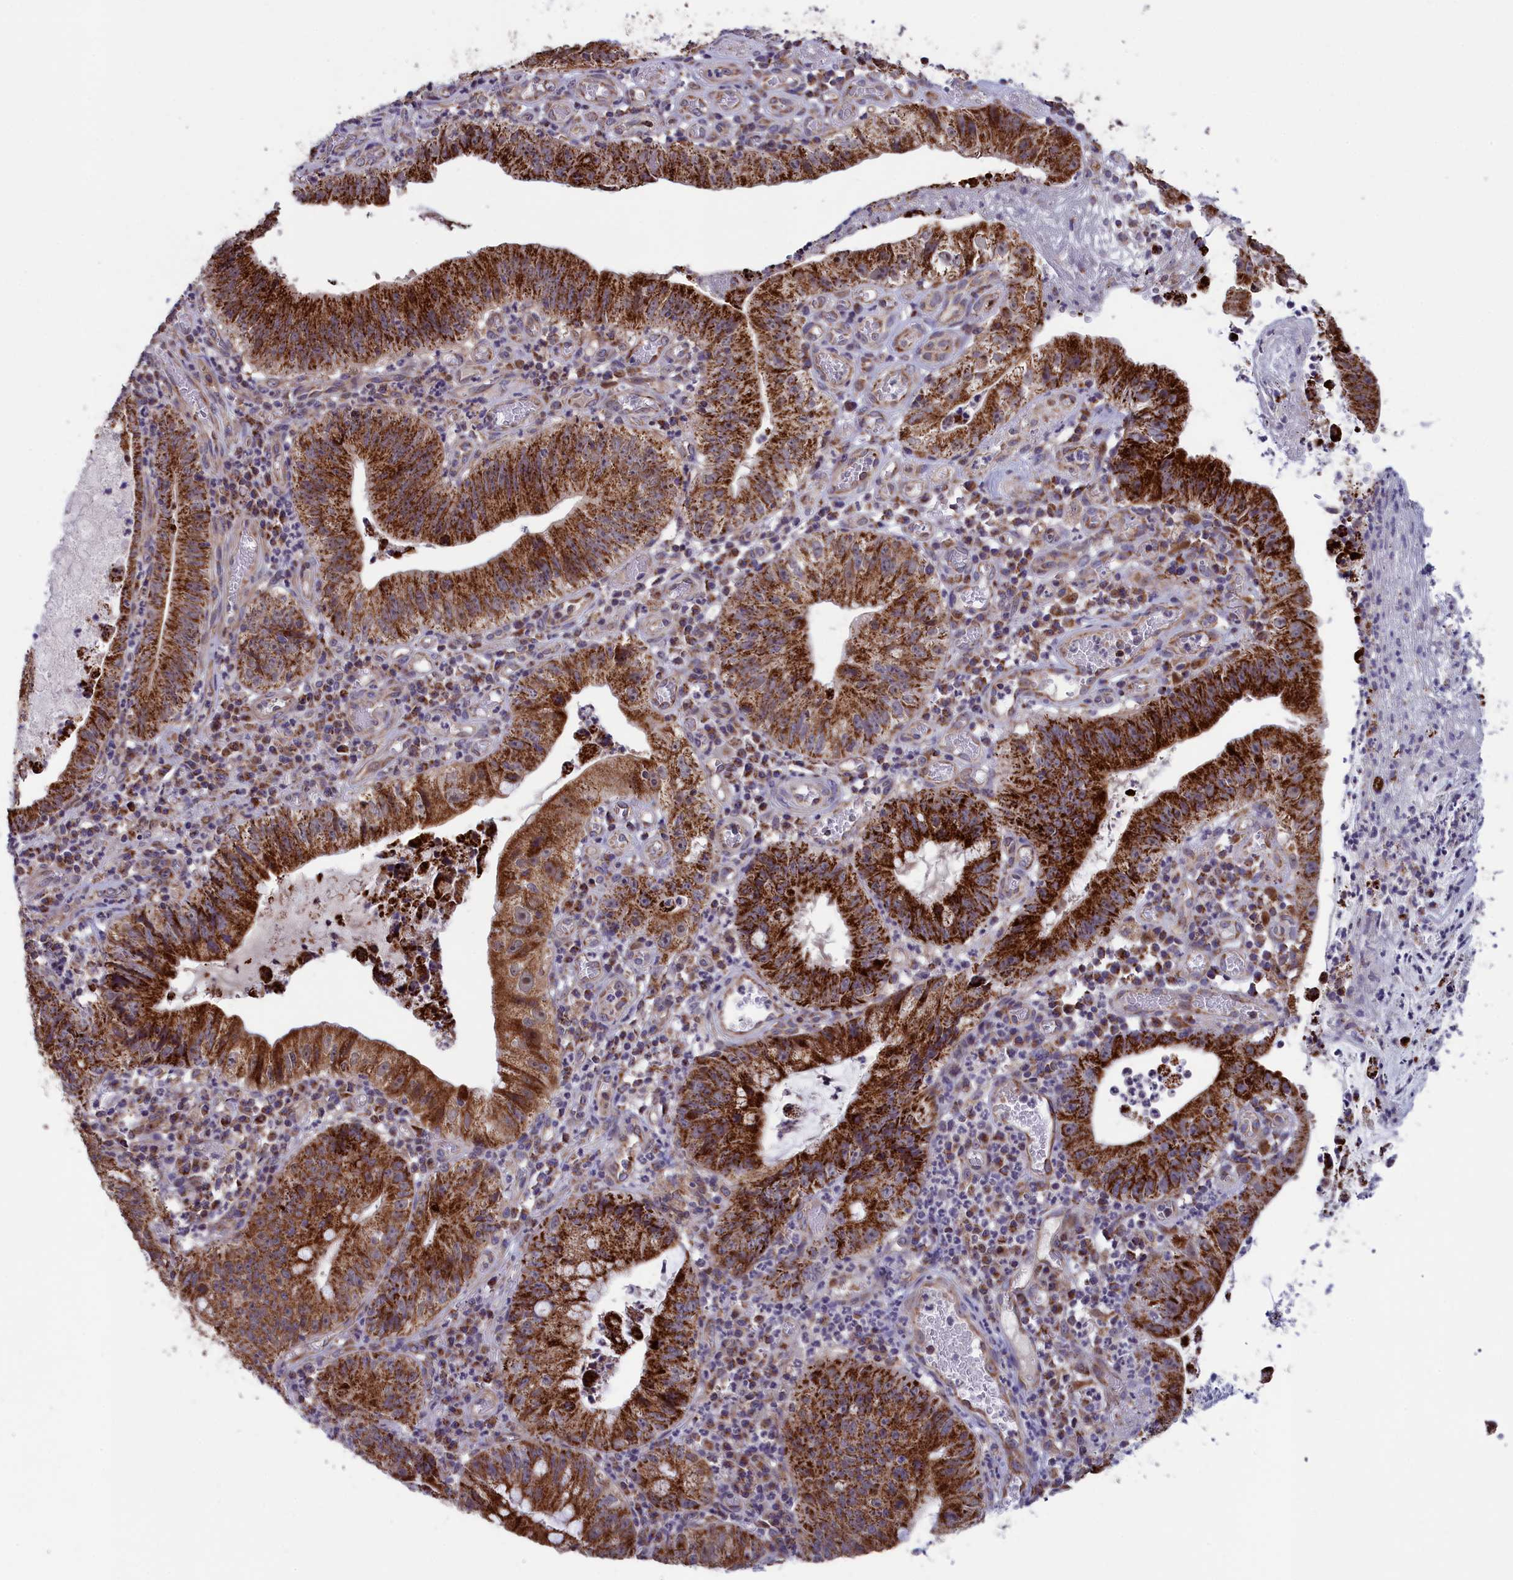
{"staining": {"intensity": "strong", "quantity": ">75%", "location": "cytoplasmic/membranous"}, "tissue": "stomach cancer", "cell_type": "Tumor cells", "image_type": "cancer", "snomed": [{"axis": "morphology", "description": "Adenocarcinoma, NOS"}, {"axis": "topography", "description": "Stomach"}], "caption": "Protein expression analysis of human stomach cancer (adenocarcinoma) reveals strong cytoplasmic/membranous positivity in approximately >75% of tumor cells.", "gene": "TIMM44", "patient": {"sex": "male", "age": 59}}